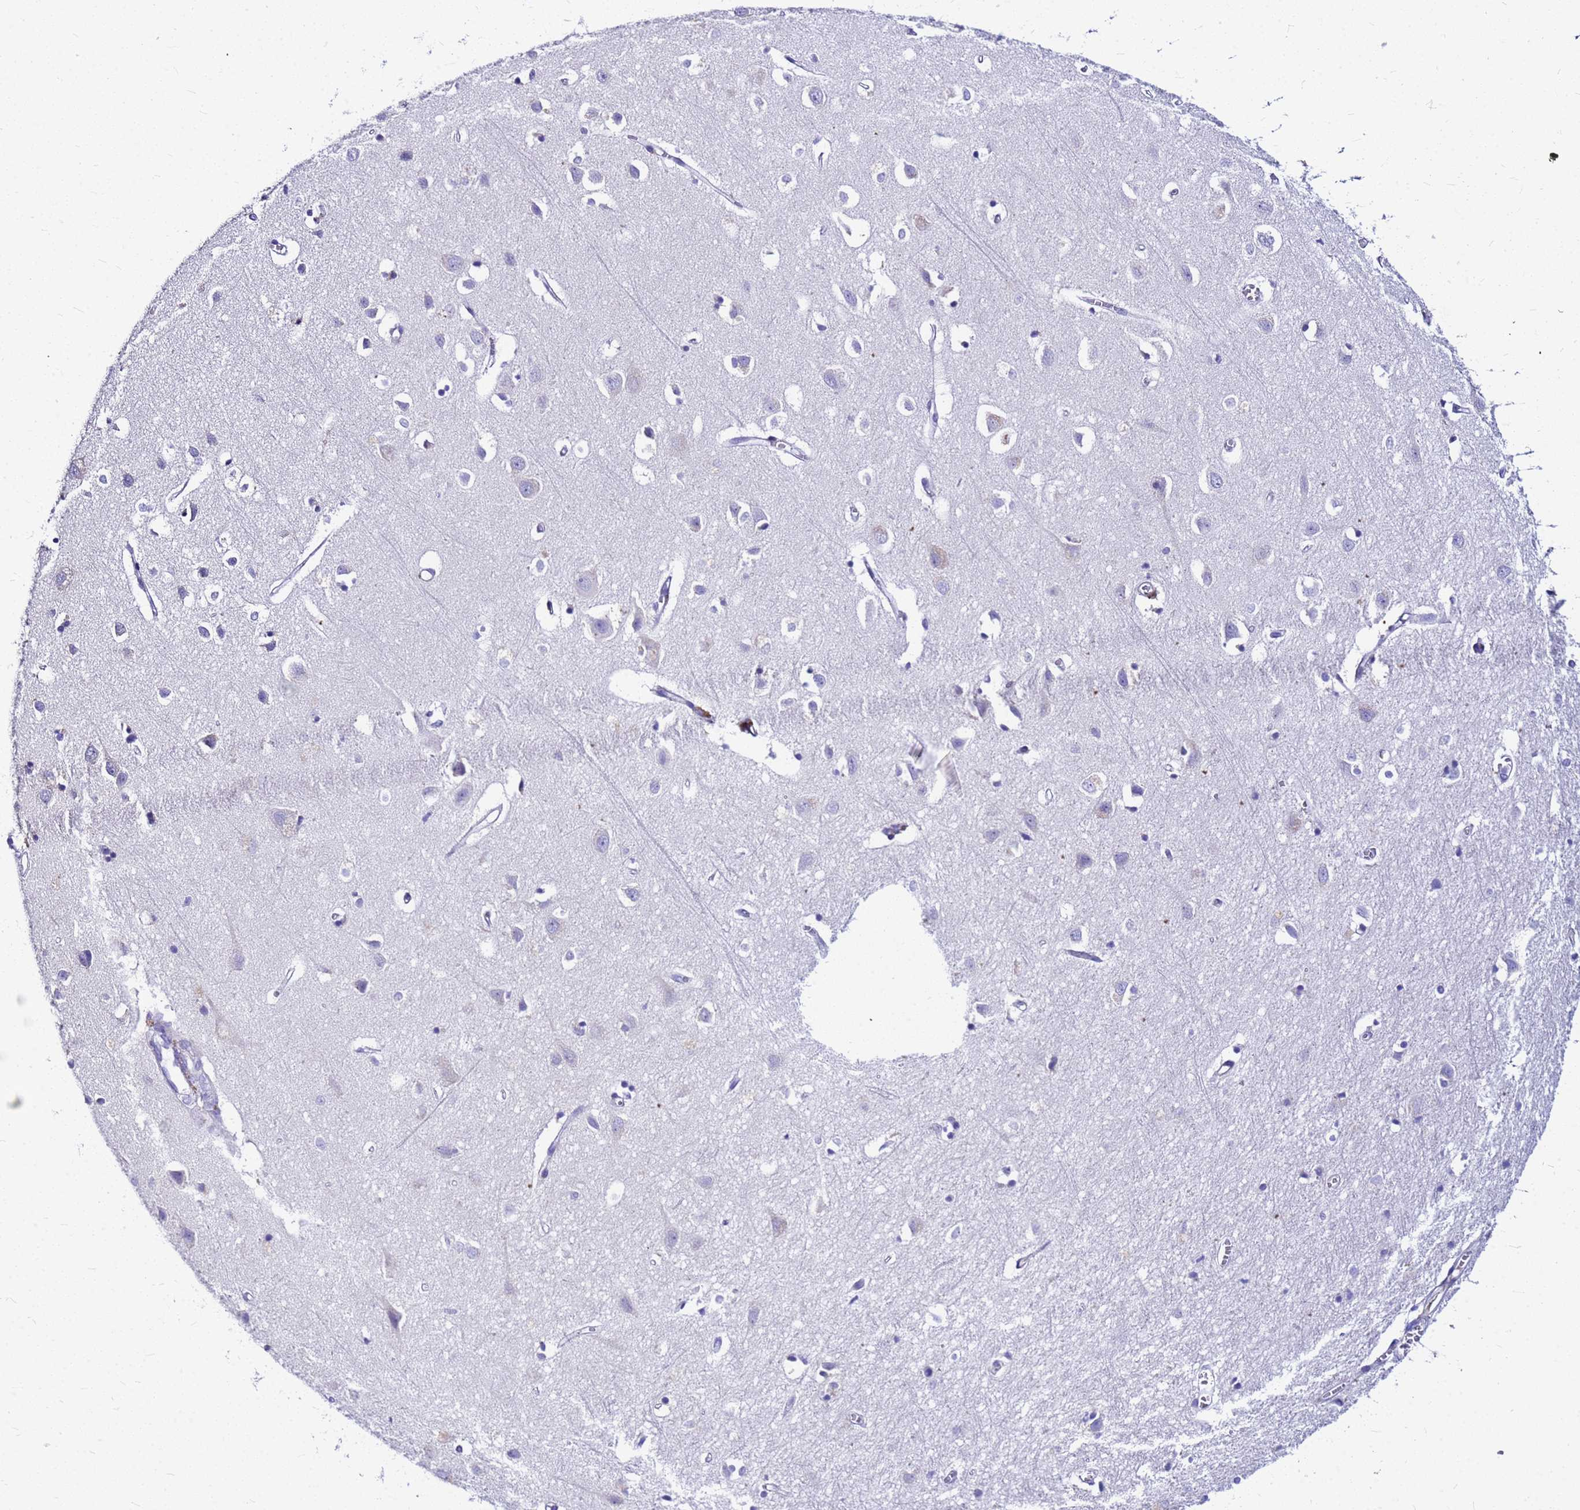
{"staining": {"intensity": "negative", "quantity": "none", "location": "none"}, "tissue": "cerebral cortex", "cell_type": "Endothelial cells", "image_type": "normal", "snomed": [{"axis": "morphology", "description": "Normal tissue, NOS"}, {"axis": "topography", "description": "Cerebral cortex"}], "caption": "A high-resolution micrograph shows IHC staining of benign cerebral cortex, which reveals no significant expression in endothelial cells.", "gene": "DPRX", "patient": {"sex": "female", "age": 64}}